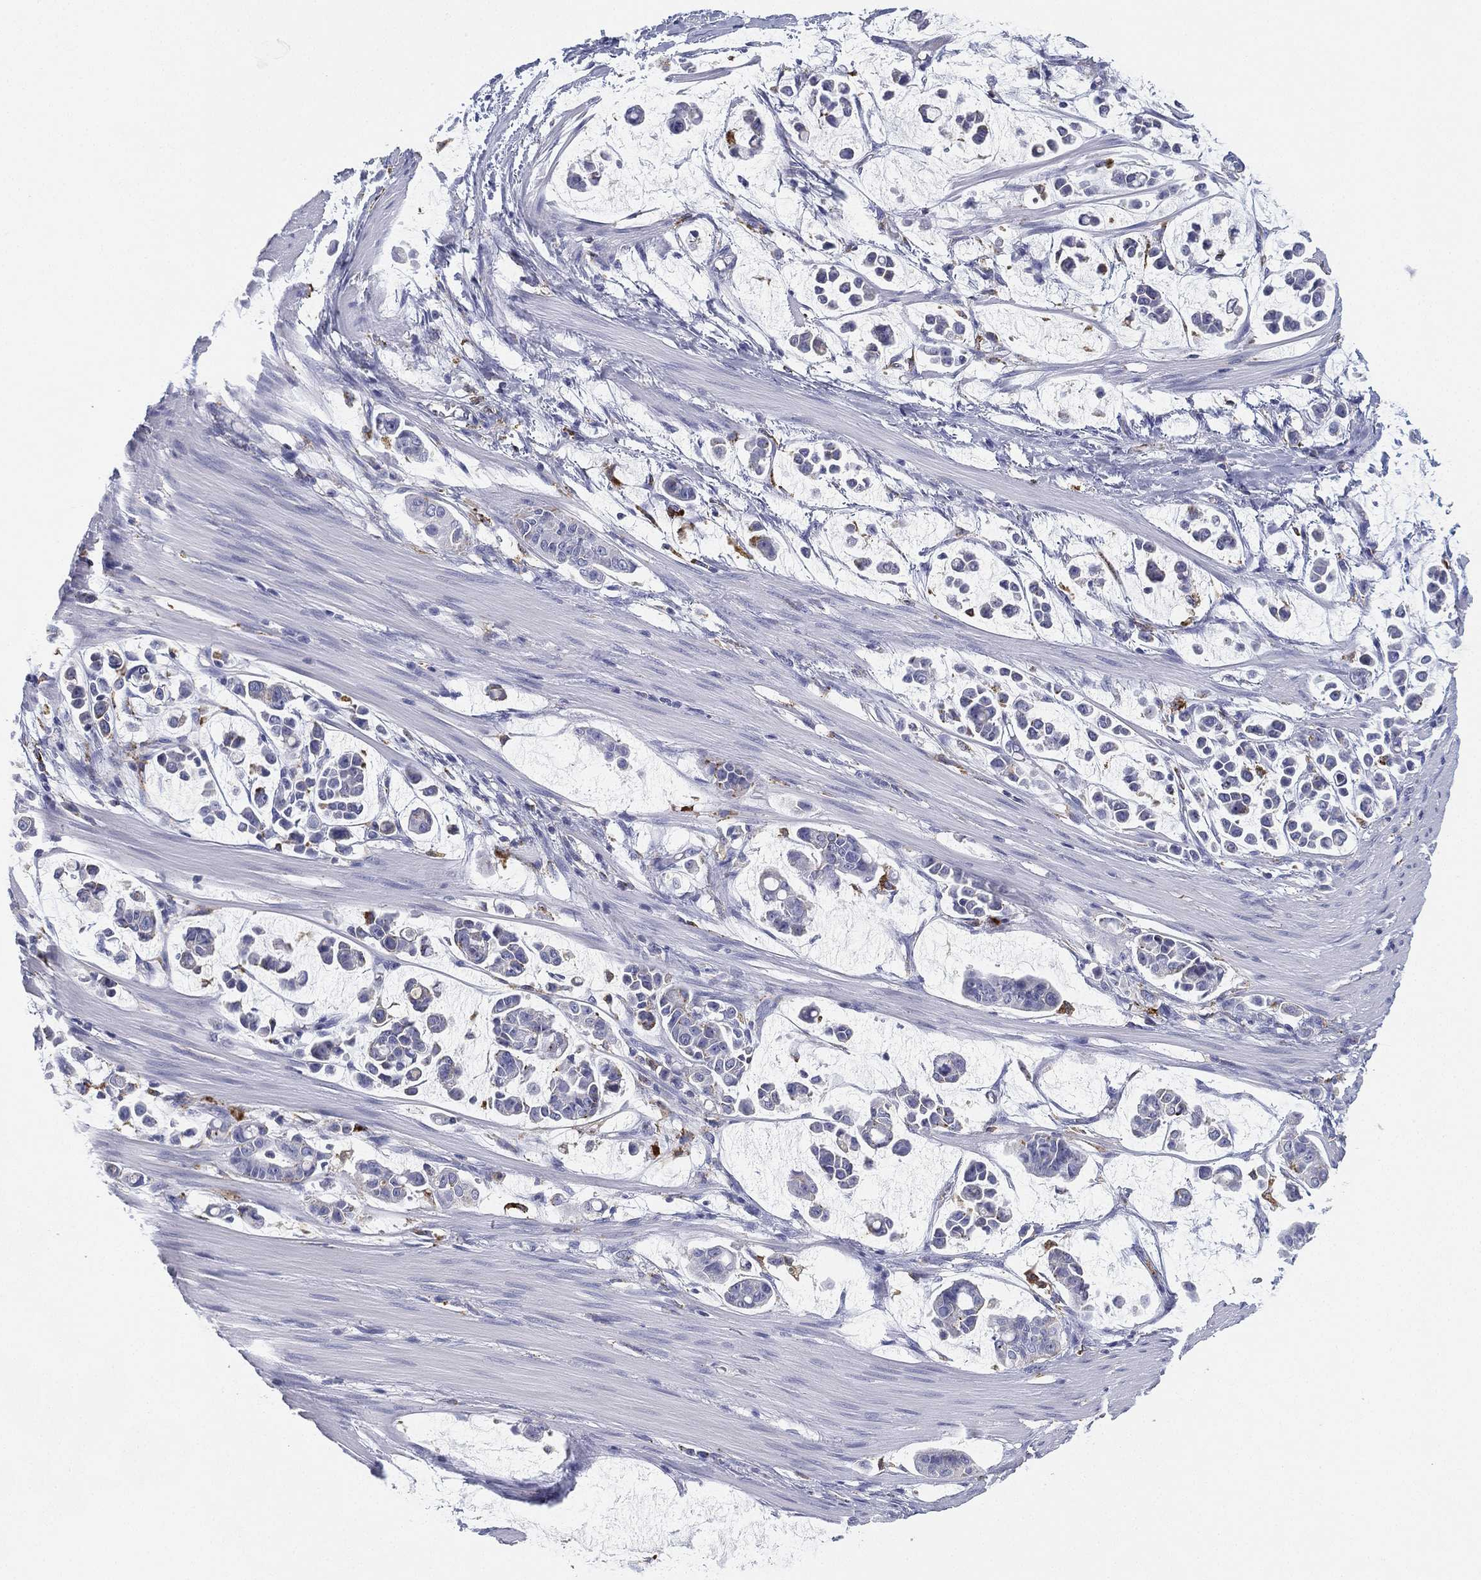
{"staining": {"intensity": "negative", "quantity": "none", "location": "none"}, "tissue": "stomach cancer", "cell_type": "Tumor cells", "image_type": "cancer", "snomed": [{"axis": "morphology", "description": "Adenocarcinoma, NOS"}, {"axis": "topography", "description": "Stomach"}], "caption": "Micrograph shows no protein positivity in tumor cells of stomach cancer (adenocarcinoma) tissue.", "gene": "NPC2", "patient": {"sex": "male", "age": 82}}